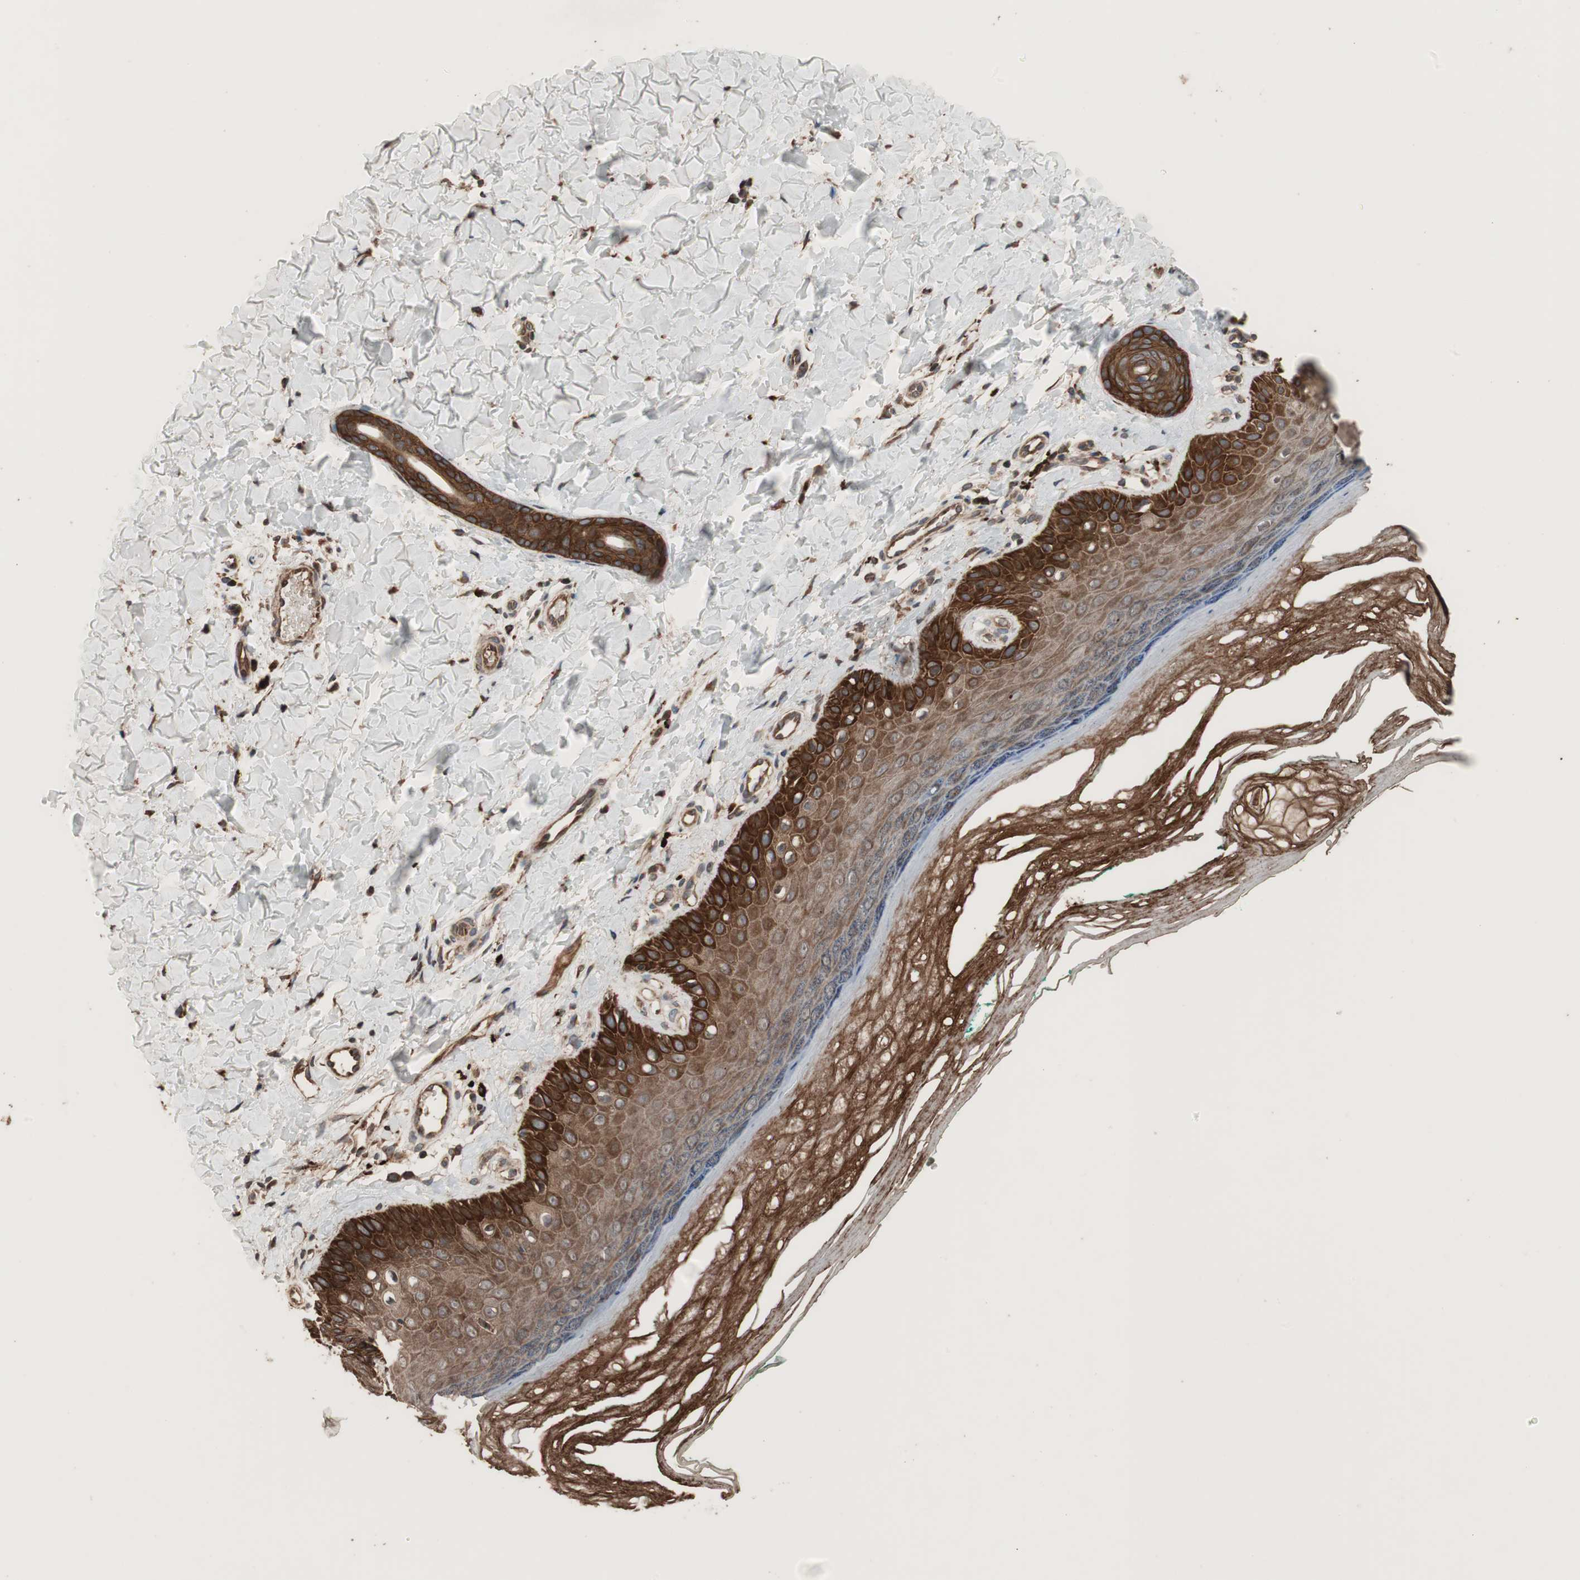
{"staining": {"intensity": "strong", "quantity": ">75%", "location": "cytoplasmic/membranous"}, "tissue": "skin", "cell_type": "Fibroblasts", "image_type": "normal", "snomed": [{"axis": "morphology", "description": "Normal tissue, NOS"}, {"axis": "topography", "description": "Skin"}], "caption": "Immunohistochemical staining of unremarkable skin reveals high levels of strong cytoplasmic/membranous positivity in approximately >75% of fibroblasts.", "gene": "RAB1A", "patient": {"sex": "male", "age": 26}}